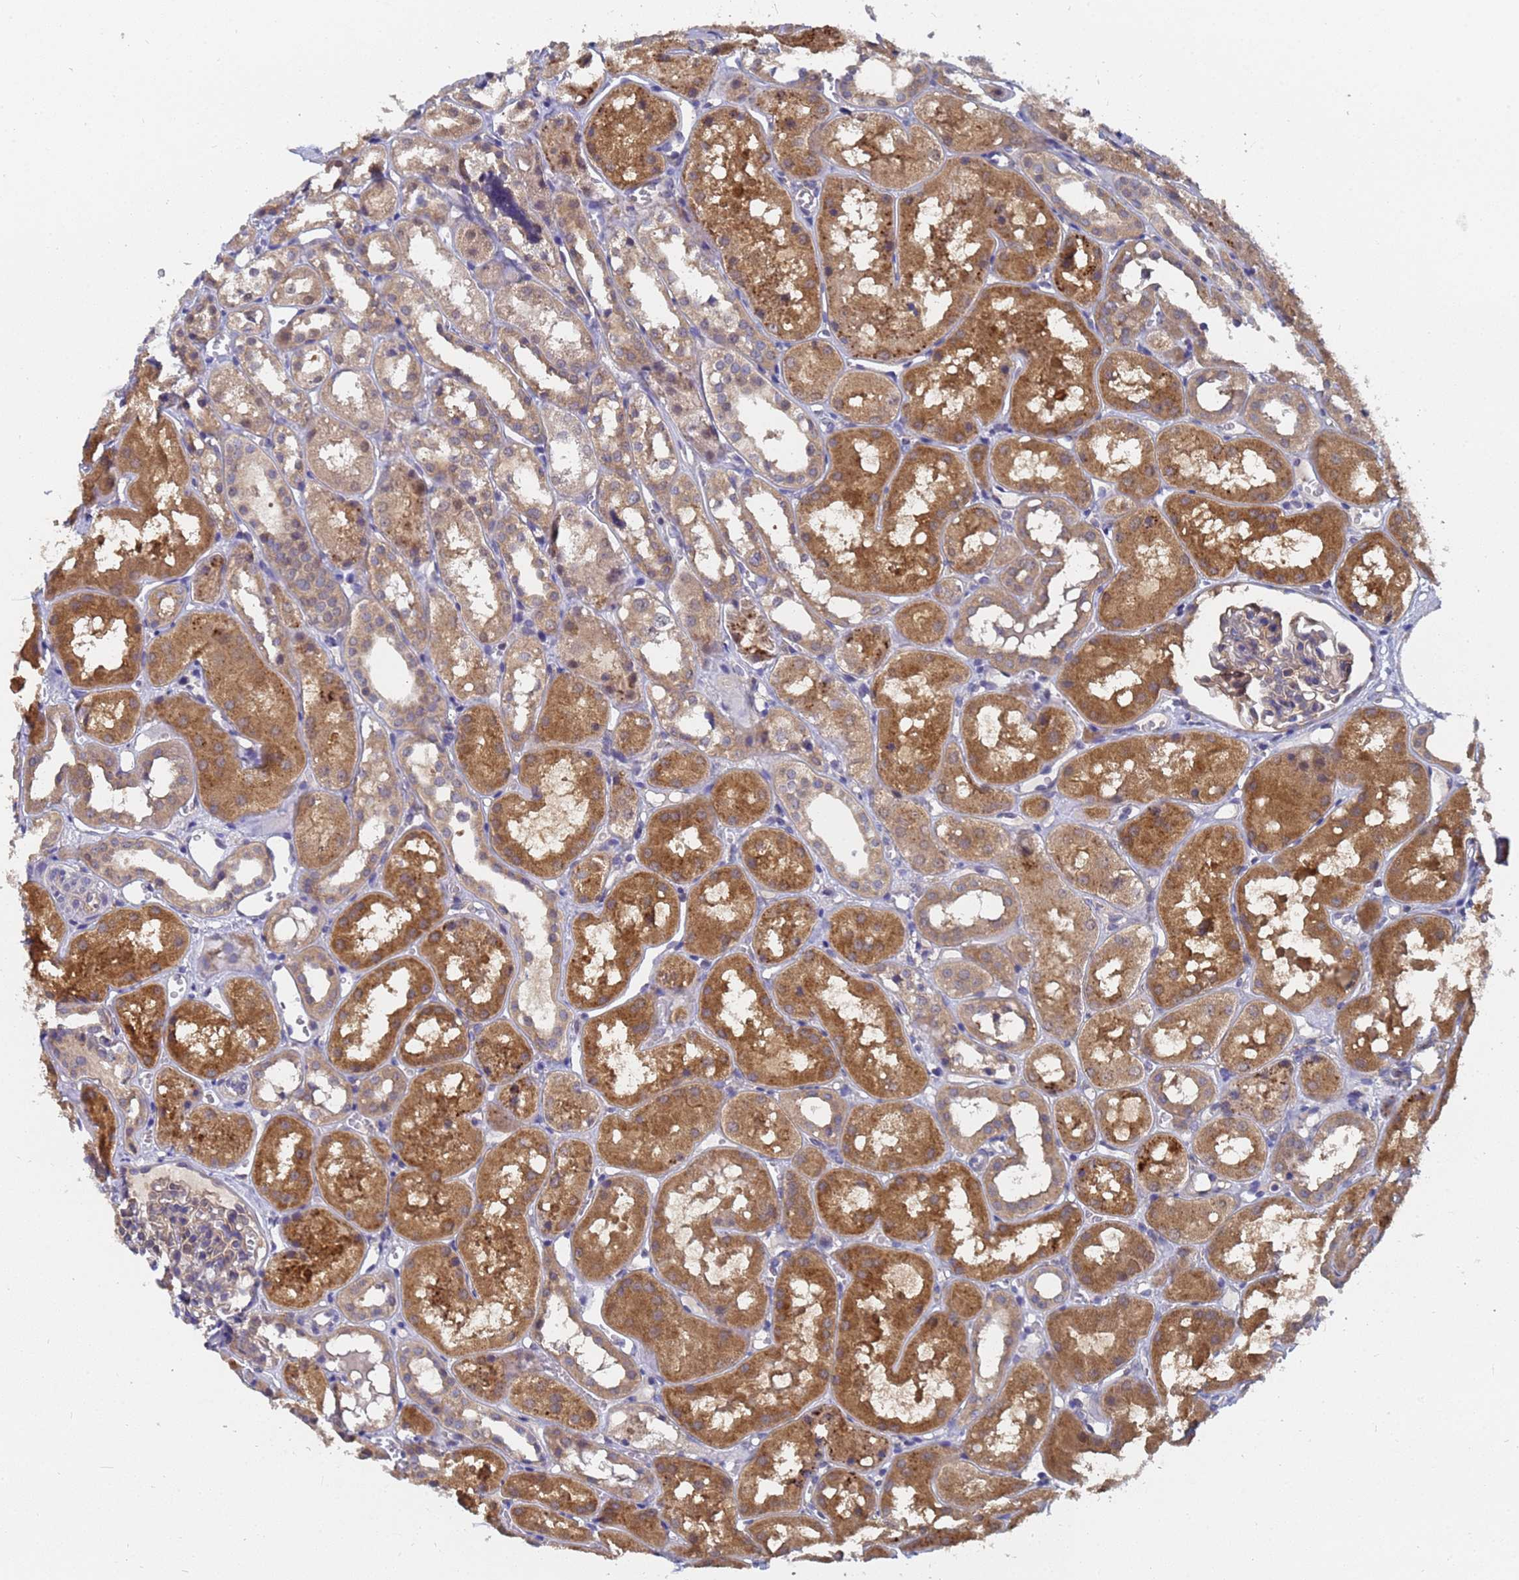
{"staining": {"intensity": "weak", "quantity": "25%-75%", "location": "cytoplasmic/membranous"}, "tissue": "kidney", "cell_type": "Cells in glomeruli", "image_type": "normal", "snomed": [{"axis": "morphology", "description": "Normal tissue, NOS"}, {"axis": "topography", "description": "Kidney"}], "caption": "Immunohistochemical staining of normal kidney shows low levels of weak cytoplasmic/membranous positivity in about 25%-75% of cells in glomeruli.", "gene": "ALS2CL", "patient": {"sex": "male", "age": 16}}